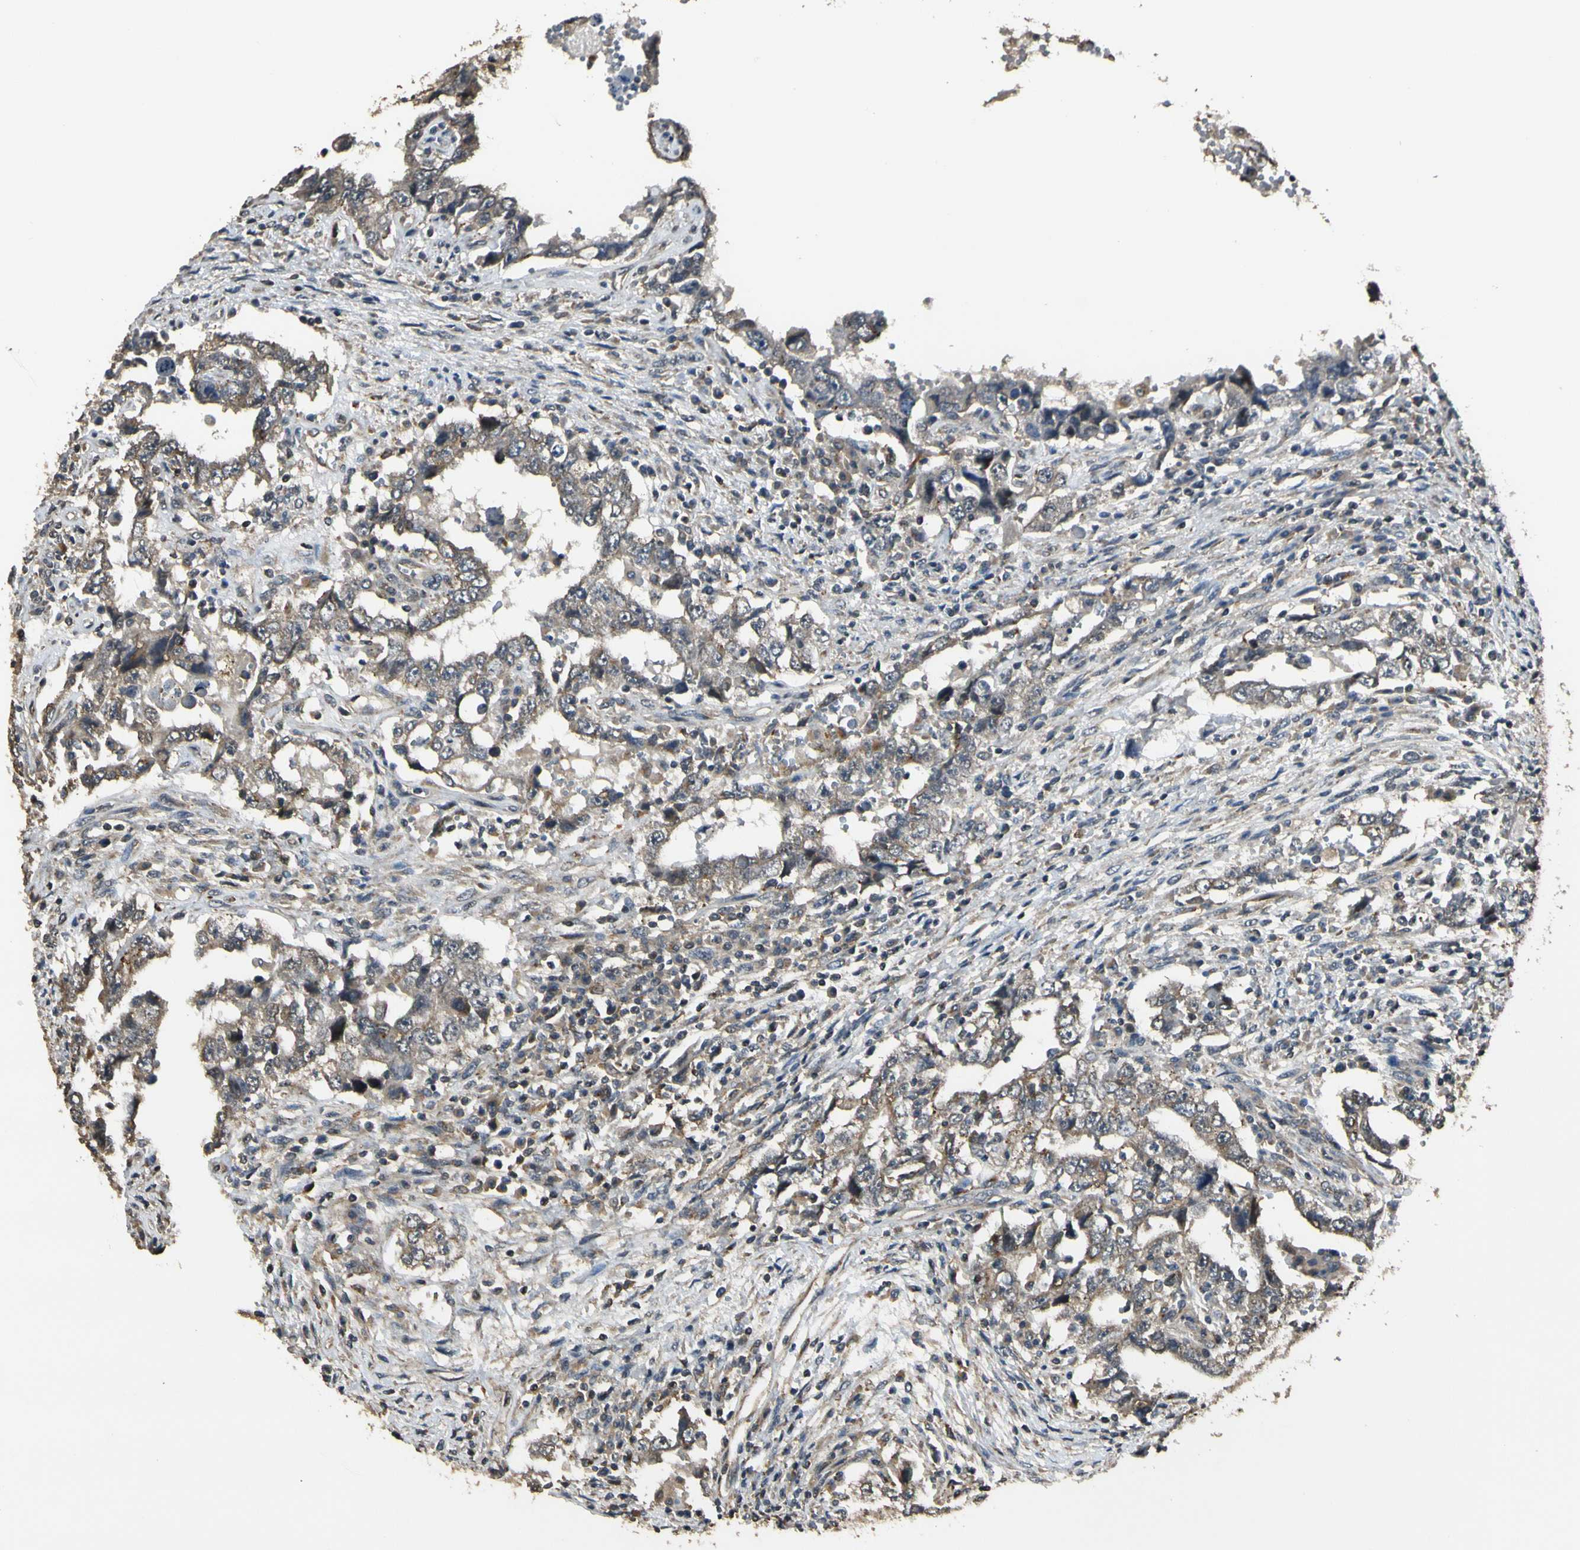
{"staining": {"intensity": "weak", "quantity": "<25%", "location": "cytoplasmic/membranous"}, "tissue": "testis cancer", "cell_type": "Tumor cells", "image_type": "cancer", "snomed": [{"axis": "morphology", "description": "Carcinoma, Embryonal, NOS"}, {"axis": "topography", "description": "Testis"}], "caption": "Tumor cells are negative for protein expression in human embryonal carcinoma (testis). (Brightfield microscopy of DAB IHC at high magnification).", "gene": "LAMTOR1", "patient": {"sex": "male", "age": 26}}